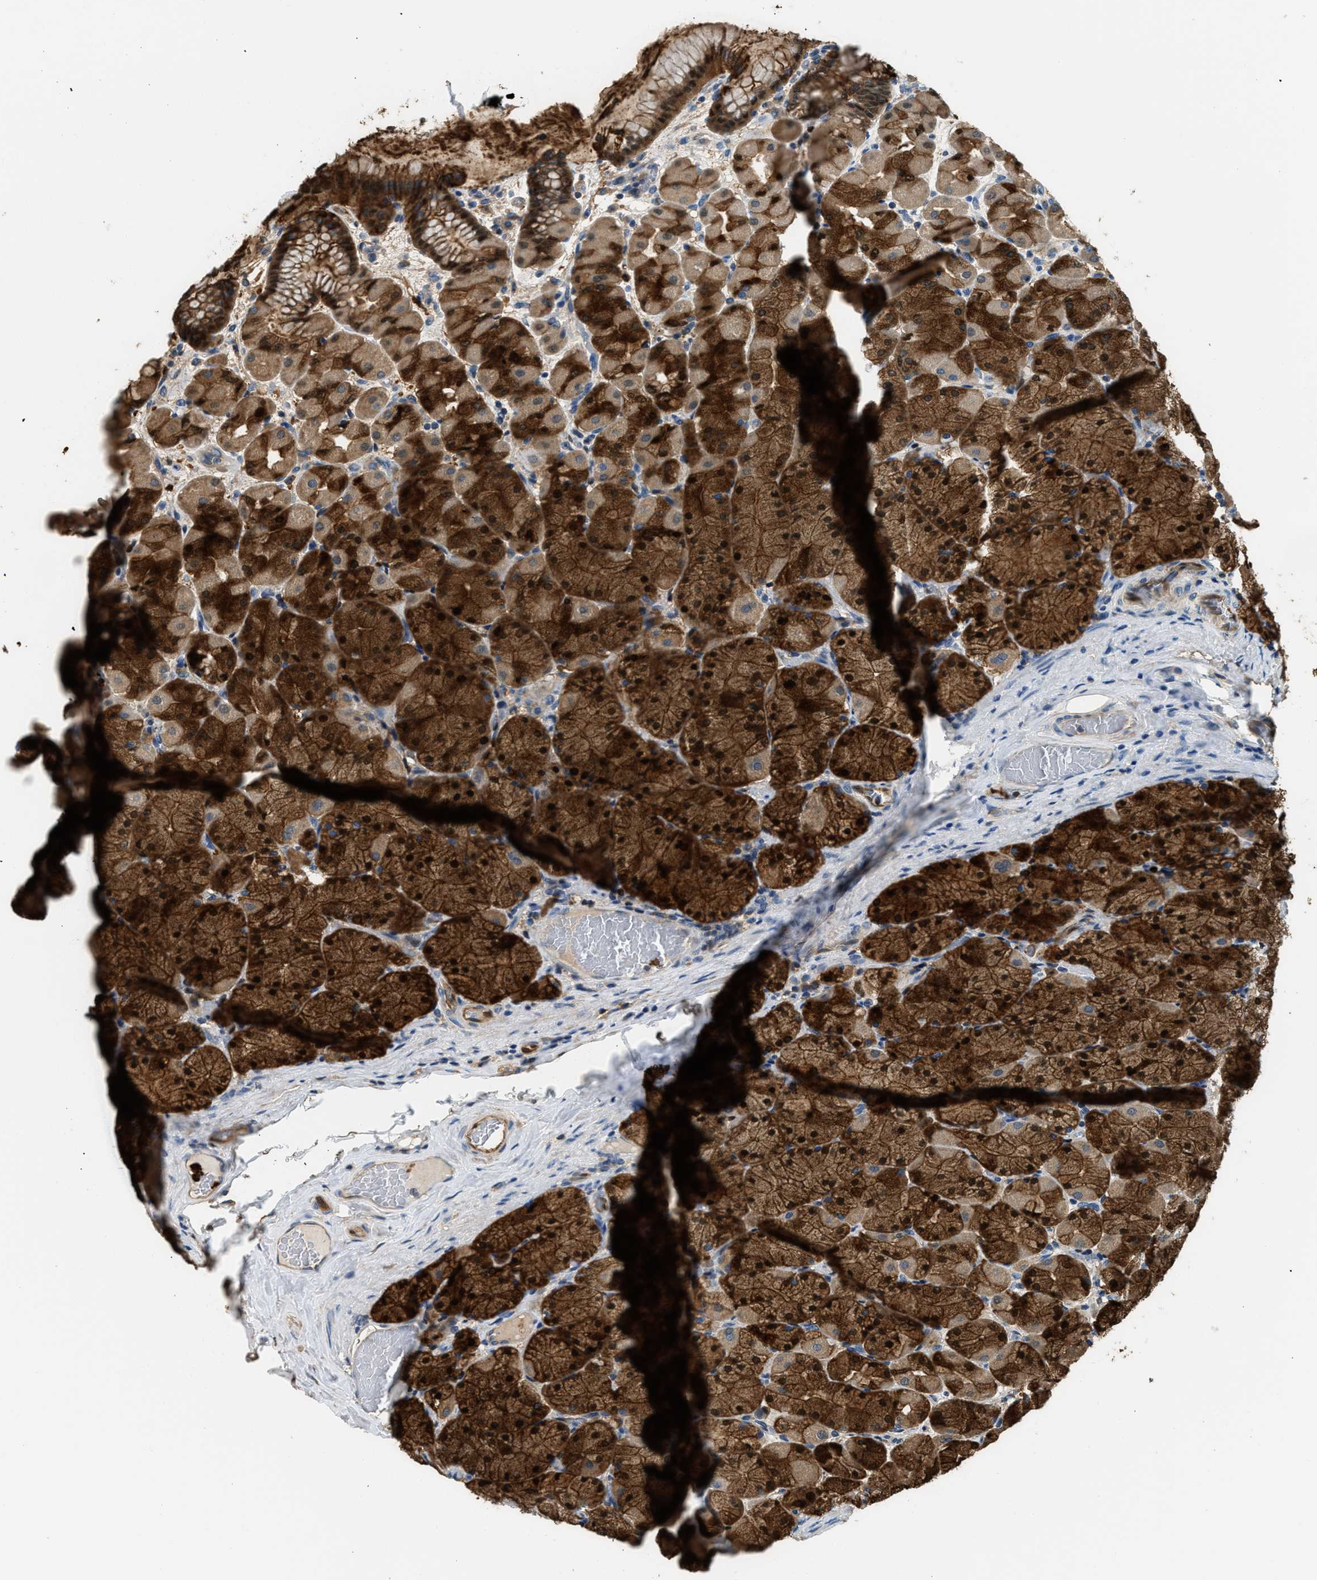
{"staining": {"intensity": "strong", "quantity": ">75%", "location": "cytoplasmic/membranous,nuclear"}, "tissue": "stomach", "cell_type": "Glandular cells", "image_type": "normal", "snomed": [{"axis": "morphology", "description": "Normal tissue, NOS"}, {"axis": "topography", "description": "Stomach, upper"}], "caption": "Stomach stained with DAB (3,3'-diaminobenzidine) IHC displays high levels of strong cytoplasmic/membranous,nuclear expression in about >75% of glandular cells.", "gene": "ANXA3", "patient": {"sex": "female", "age": 56}}